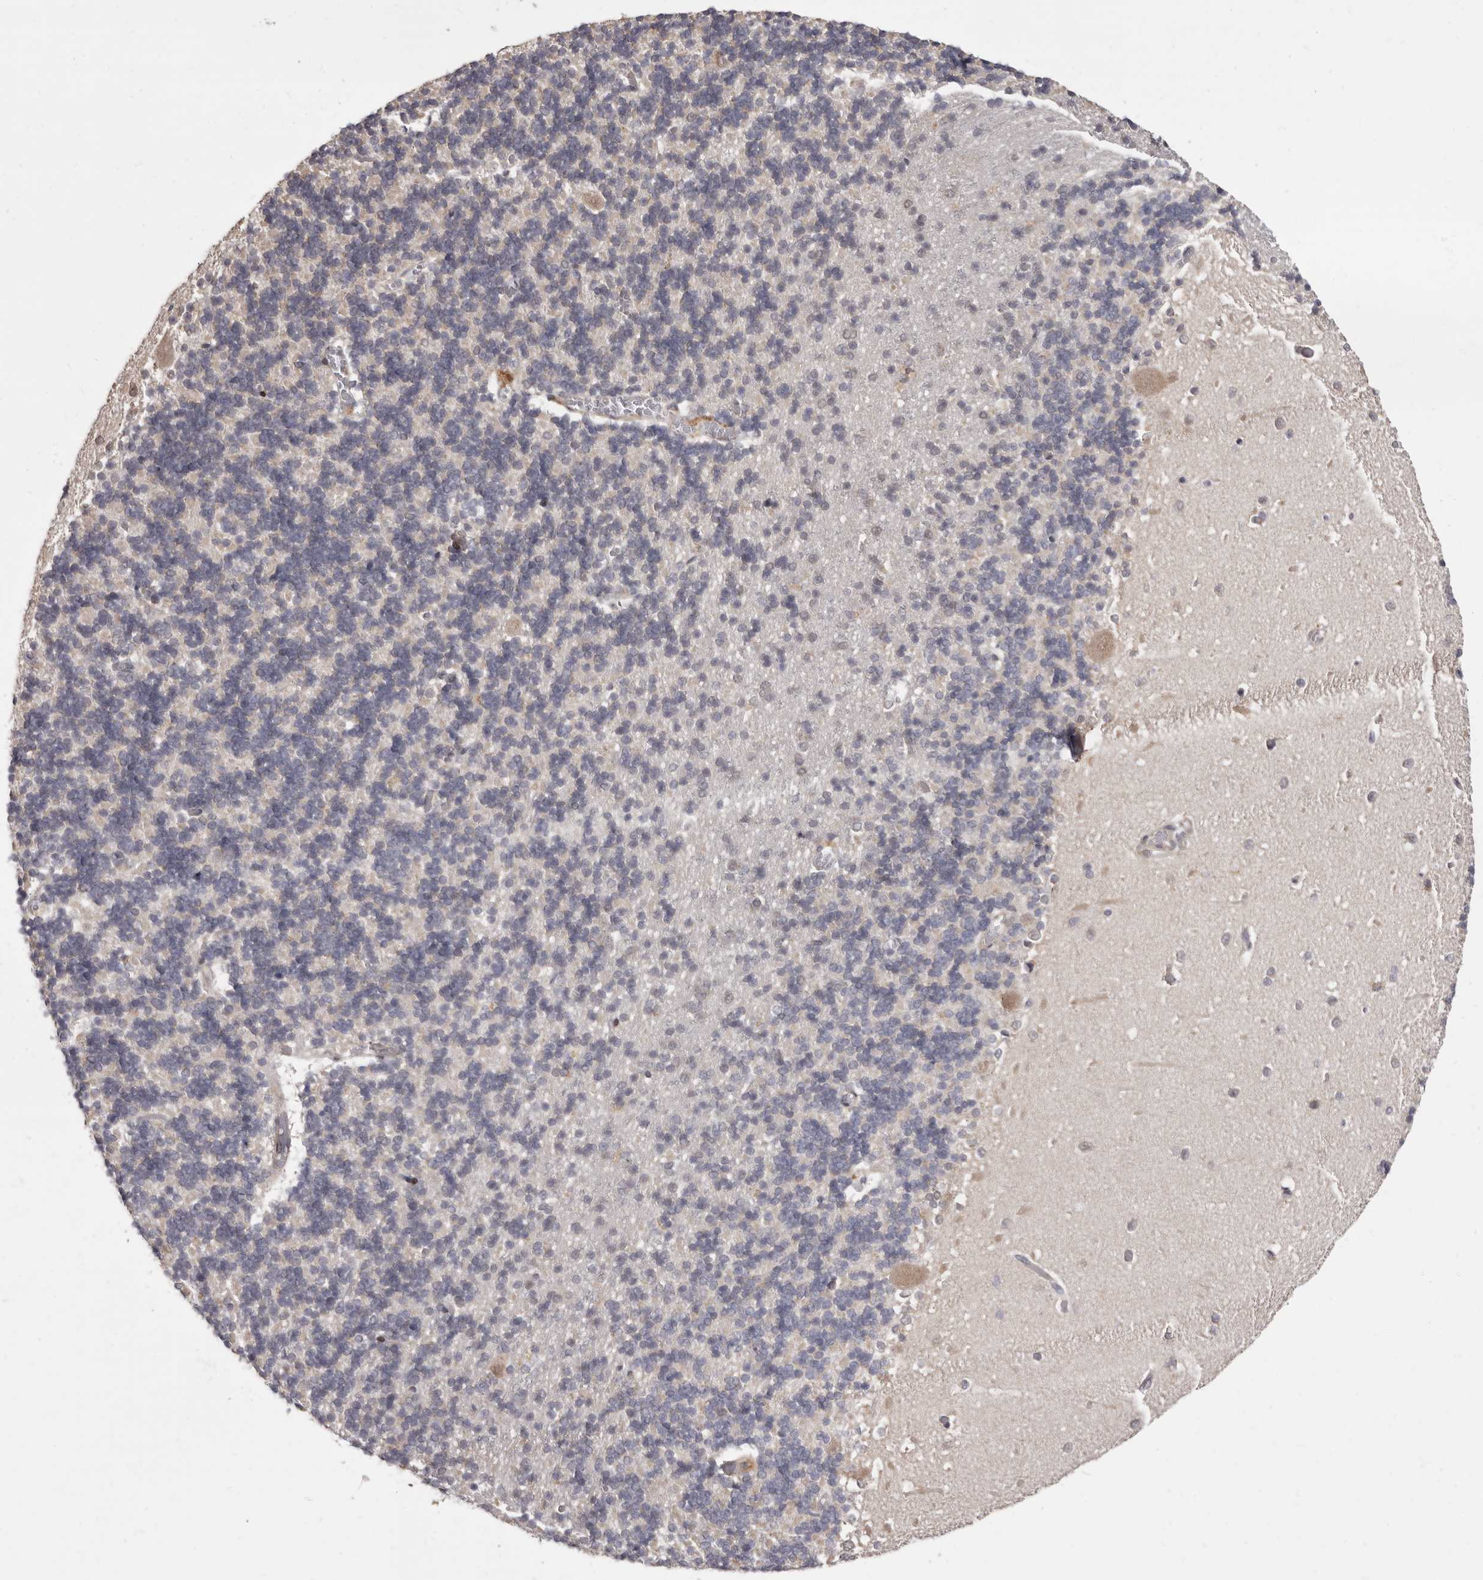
{"staining": {"intensity": "negative", "quantity": "none", "location": "none"}, "tissue": "cerebellum", "cell_type": "Cells in granular layer", "image_type": "normal", "snomed": [{"axis": "morphology", "description": "Normal tissue, NOS"}, {"axis": "topography", "description": "Cerebellum"}], "caption": "IHC micrograph of unremarkable cerebellum stained for a protein (brown), which reveals no staining in cells in granular layer.", "gene": "ZNF326", "patient": {"sex": "male", "age": 37}}